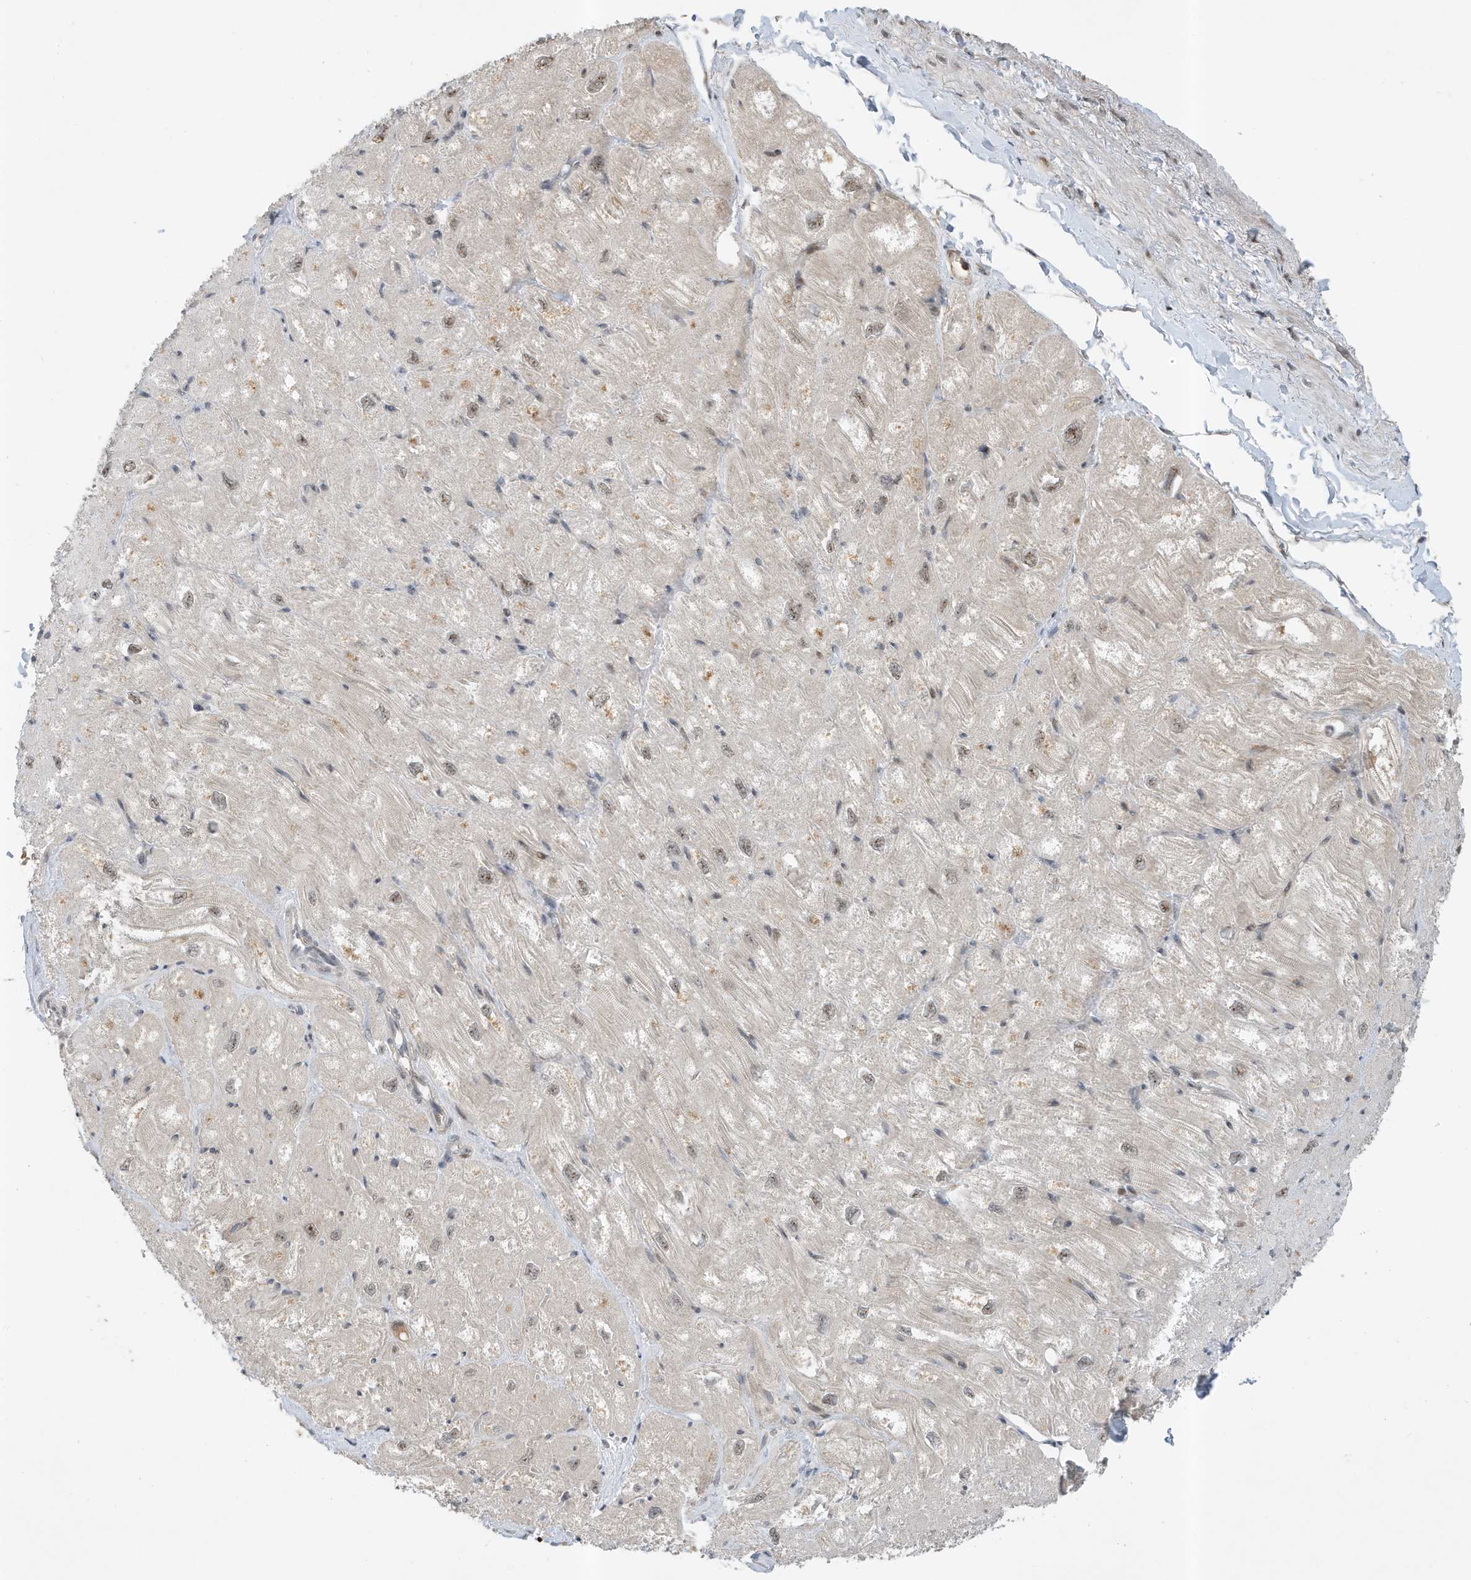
{"staining": {"intensity": "weak", "quantity": "<25%", "location": "nuclear"}, "tissue": "heart muscle", "cell_type": "Cardiomyocytes", "image_type": "normal", "snomed": [{"axis": "morphology", "description": "Normal tissue, NOS"}, {"axis": "topography", "description": "Heart"}], "caption": "The micrograph shows no staining of cardiomyocytes in normal heart muscle.", "gene": "MAST3", "patient": {"sex": "male", "age": 50}}